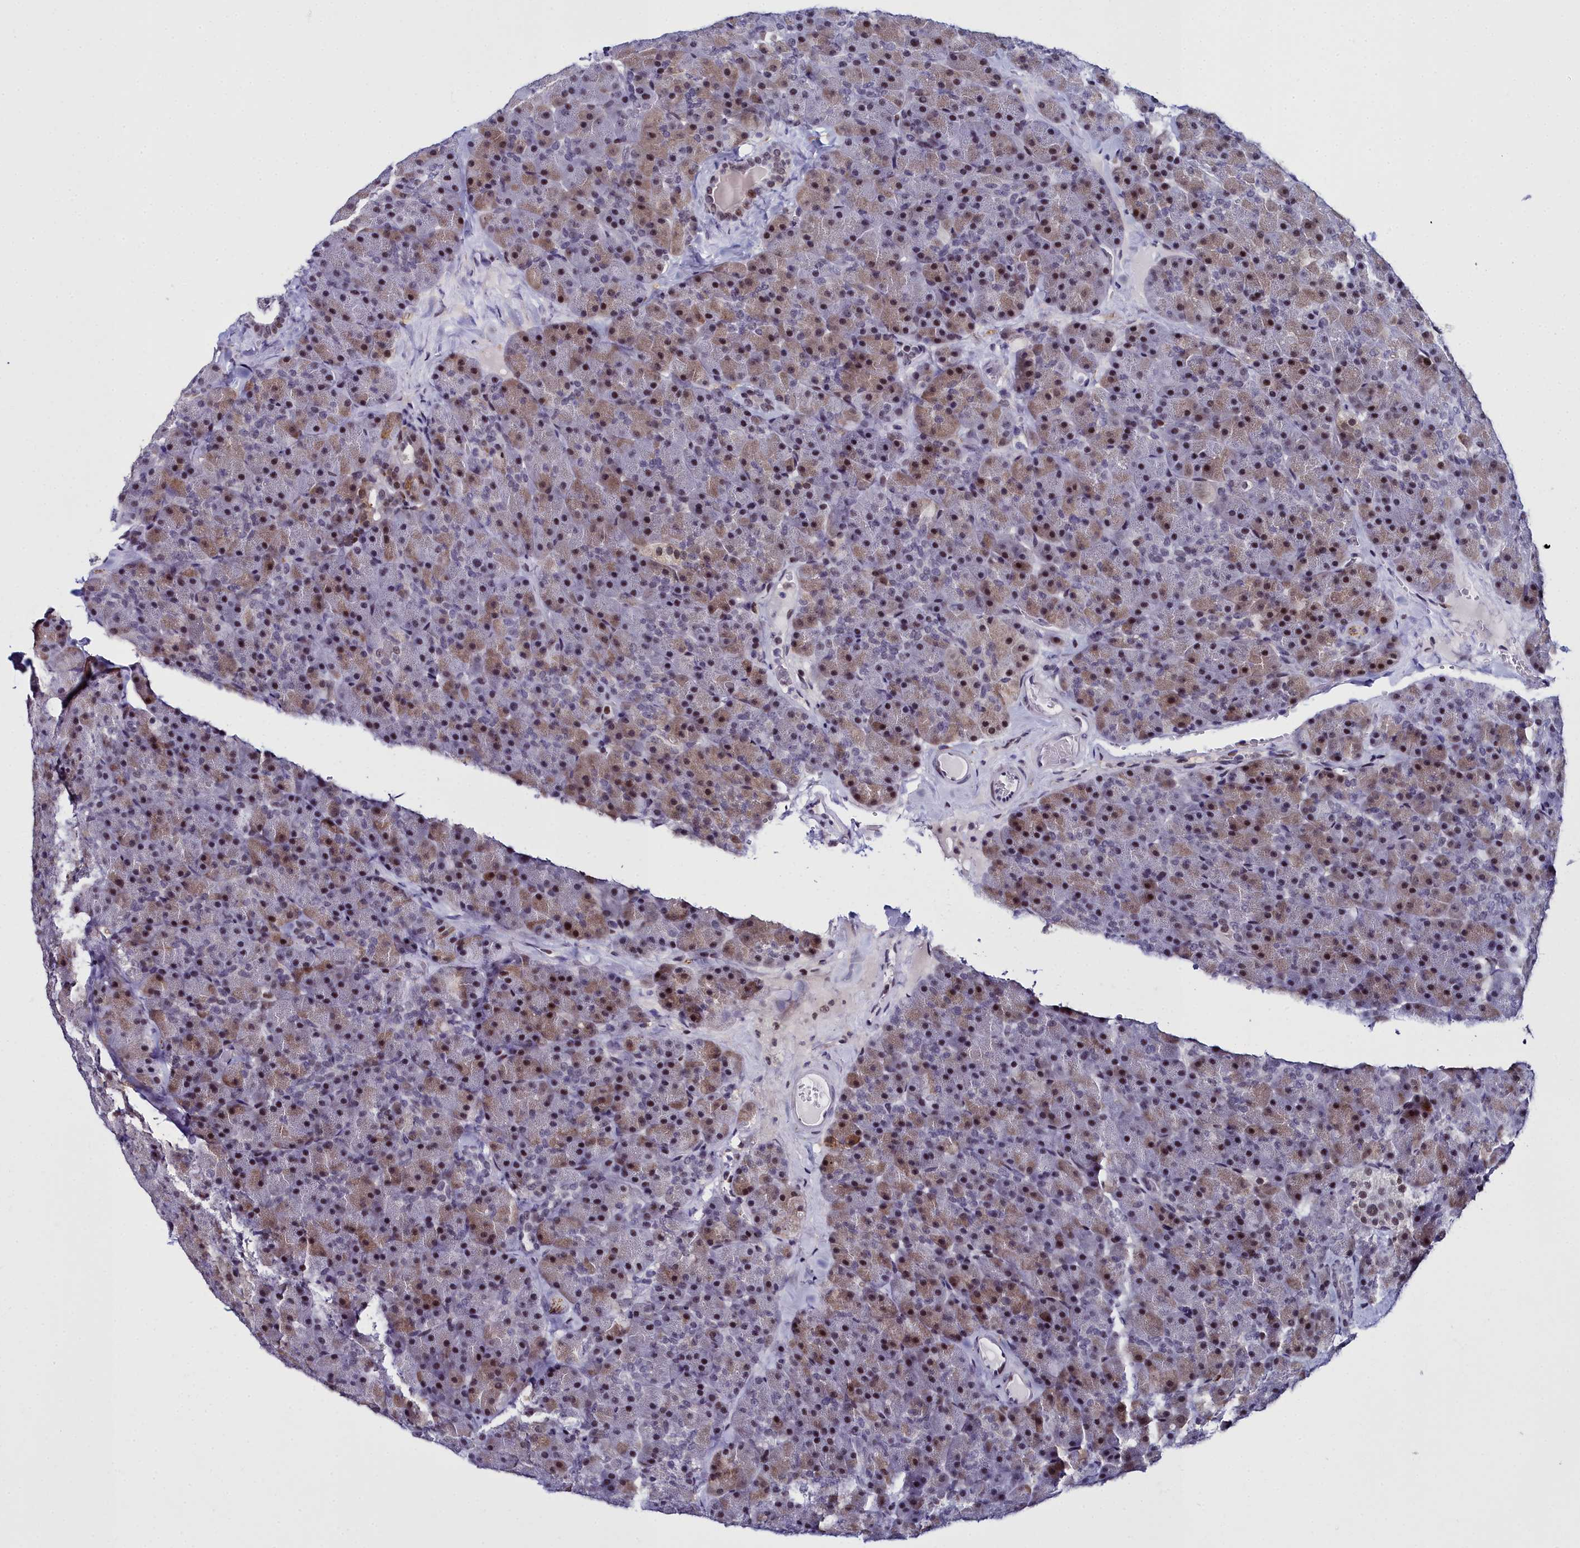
{"staining": {"intensity": "strong", "quantity": "25%-75%", "location": "cytoplasmic/membranous,nuclear"}, "tissue": "pancreas", "cell_type": "Exocrine glandular cells", "image_type": "normal", "snomed": [{"axis": "morphology", "description": "Normal tissue, NOS"}, {"axis": "topography", "description": "Pancreas"}], "caption": "Protein staining of normal pancreas displays strong cytoplasmic/membranous,nuclear expression in about 25%-75% of exocrine glandular cells. Nuclei are stained in blue.", "gene": "CCDC97", "patient": {"sex": "male", "age": 36}}